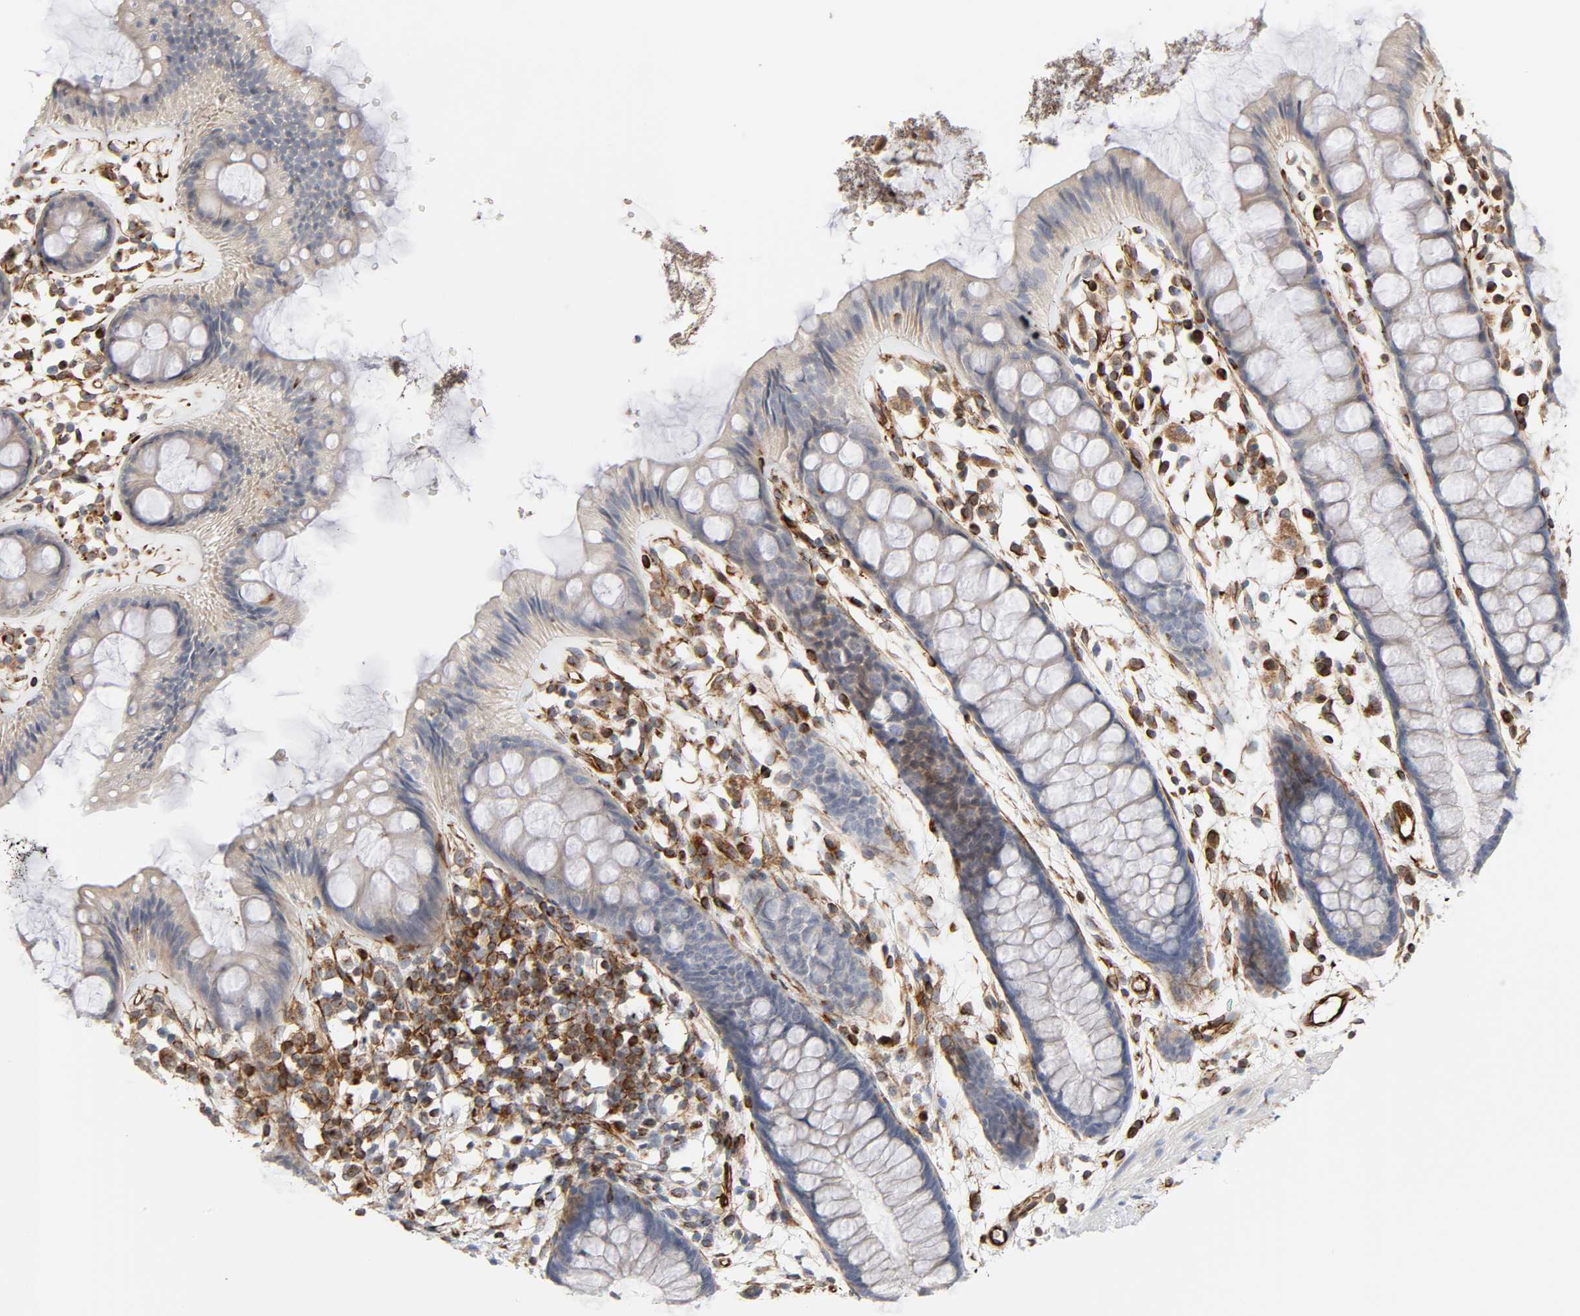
{"staining": {"intensity": "moderate", "quantity": ">75%", "location": "cytoplasmic/membranous"}, "tissue": "rectum", "cell_type": "Glandular cells", "image_type": "normal", "snomed": [{"axis": "morphology", "description": "Normal tissue, NOS"}, {"axis": "topography", "description": "Rectum"}], "caption": "Glandular cells demonstrate medium levels of moderate cytoplasmic/membranous positivity in approximately >75% of cells in unremarkable human rectum.", "gene": "FAM118A", "patient": {"sex": "female", "age": 66}}